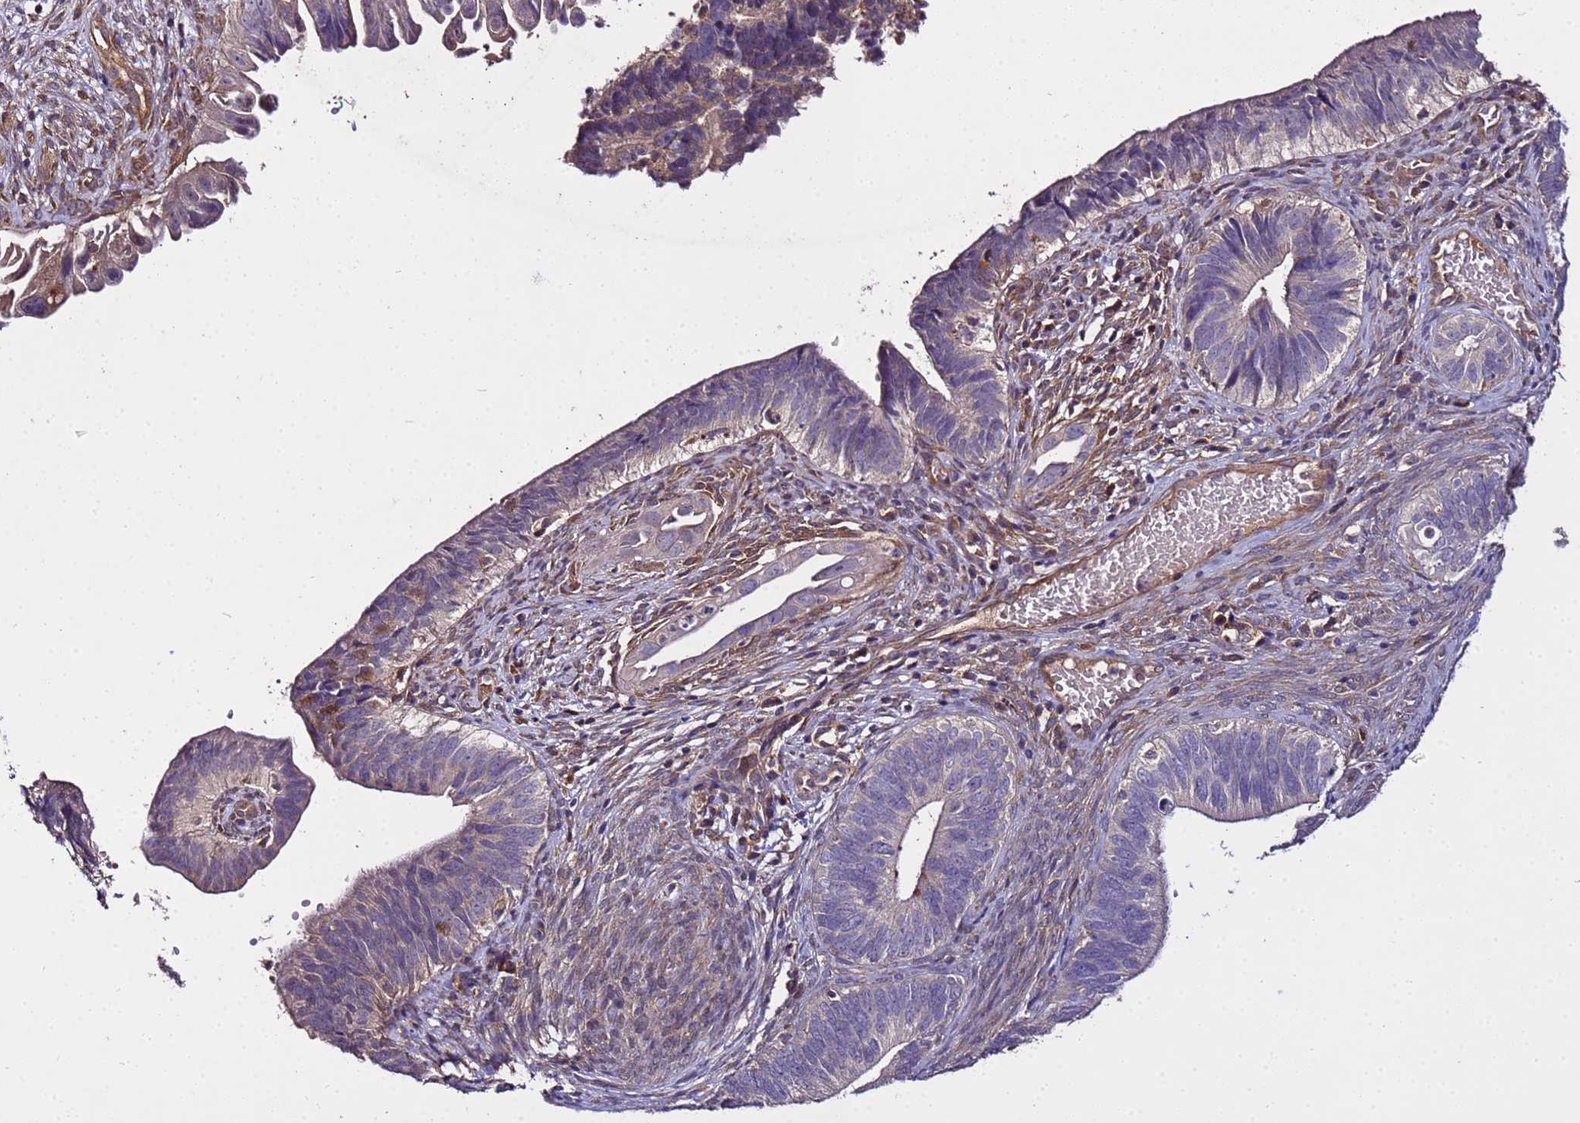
{"staining": {"intensity": "negative", "quantity": "none", "location": "none"}, "tissue": "cervical cancer", "cell_type": "Tumor cells", "image_type": "cancer", "snomed": [{"axis": "morphology", "description": "Adenocarcinoma, NOS"}, {"axis": "topography", "description": "Cervix"}], "caption": "Tumor cells are negative for protein expression in human adenocarcinoma (cervical).", "gene": "GSPT2", "patient": {"sex": "female", "age": 42}}